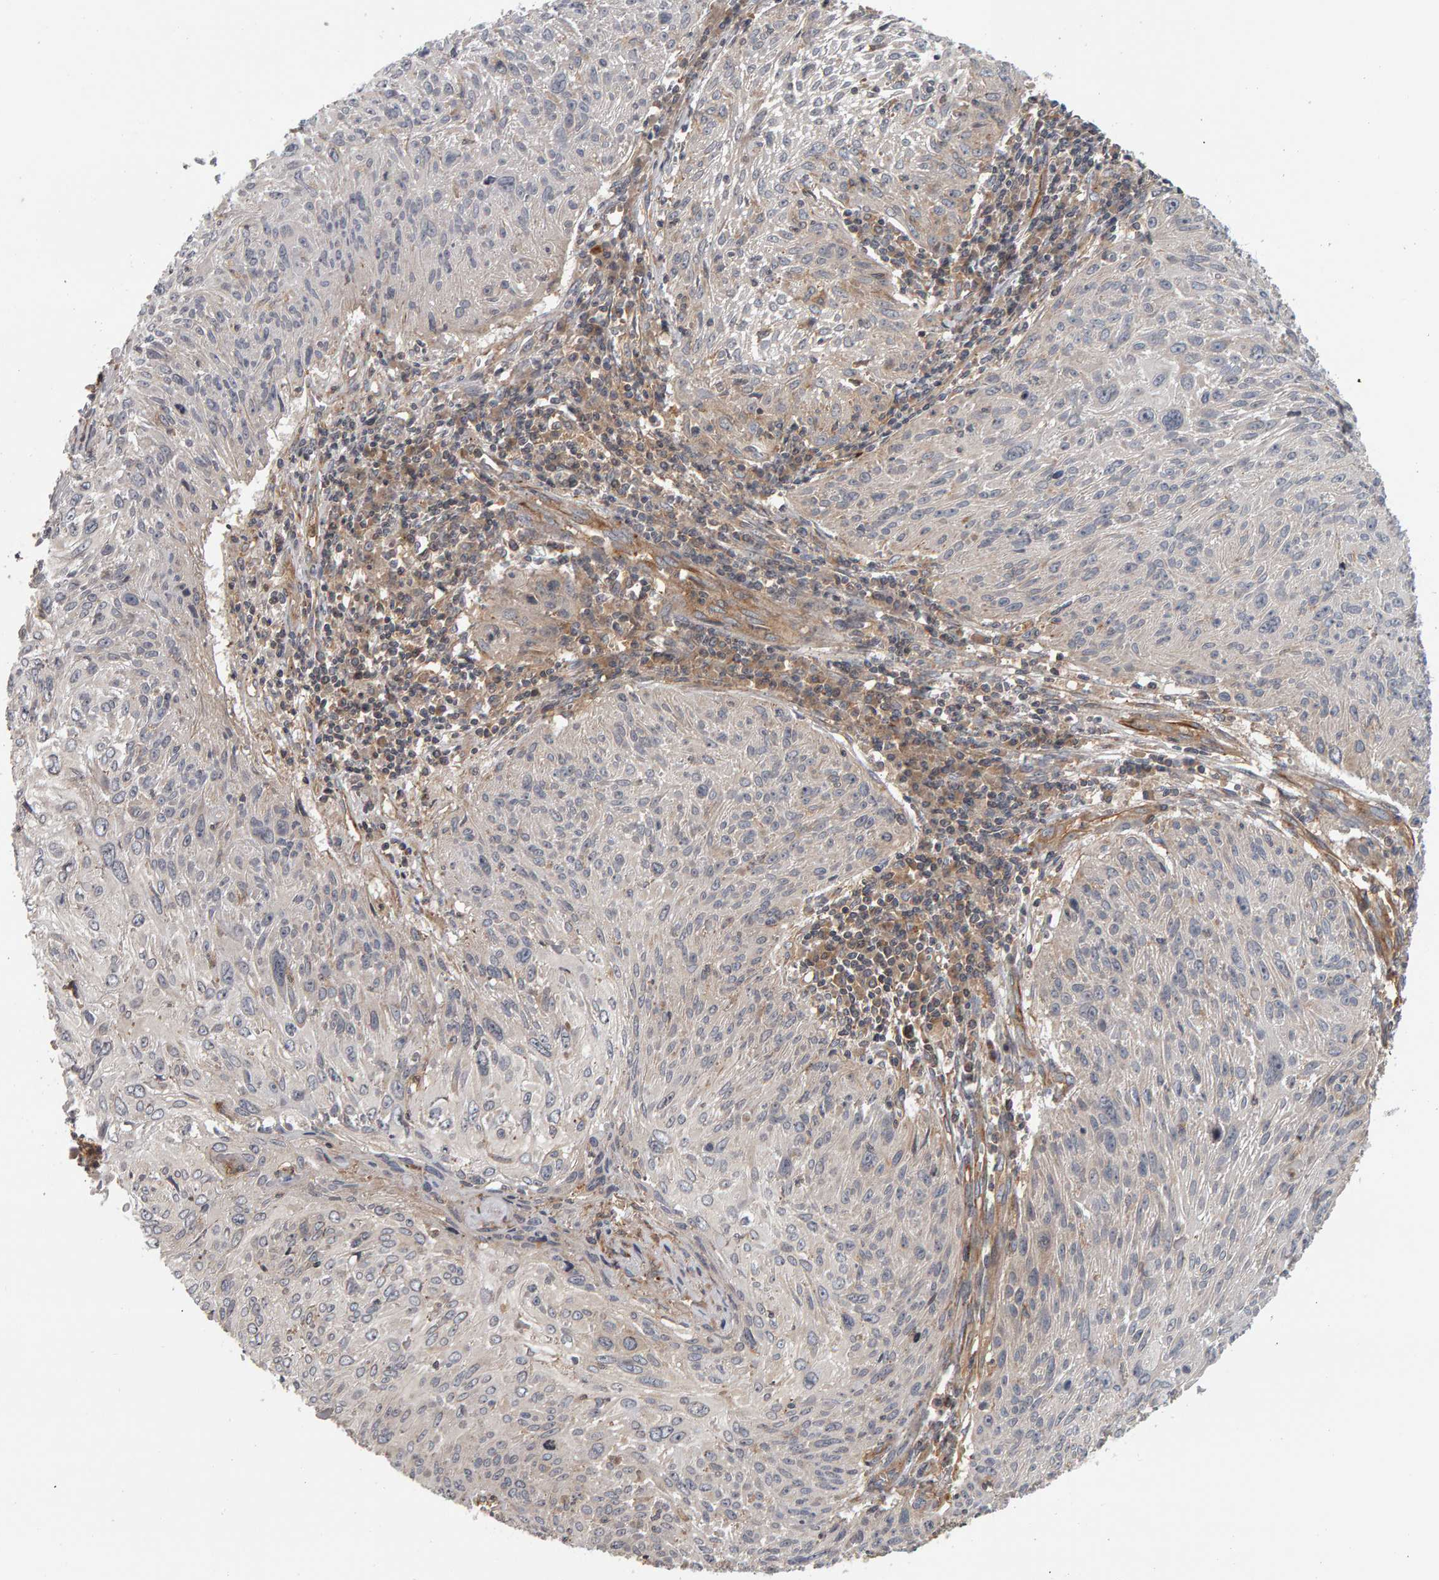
{"staining": {"intensity": "weak", "quantity": "<25%", "location": "cytoplasmic/membranous"}, "tissue": "cervical cancer", "cell_type": "Tumor cells", "image_type": "cancer", "snomed": [{"axis": "morphology", "description": "Squamous cell carcinoma, NOS"}, {"axis": "topography", "description": "Cervix"}], "caption": "A histopathology image of human cervical cancer is negative for staining in tumor cells.", "gene": "C9orf72", "patient": {"sex": "female", "age": 51}}